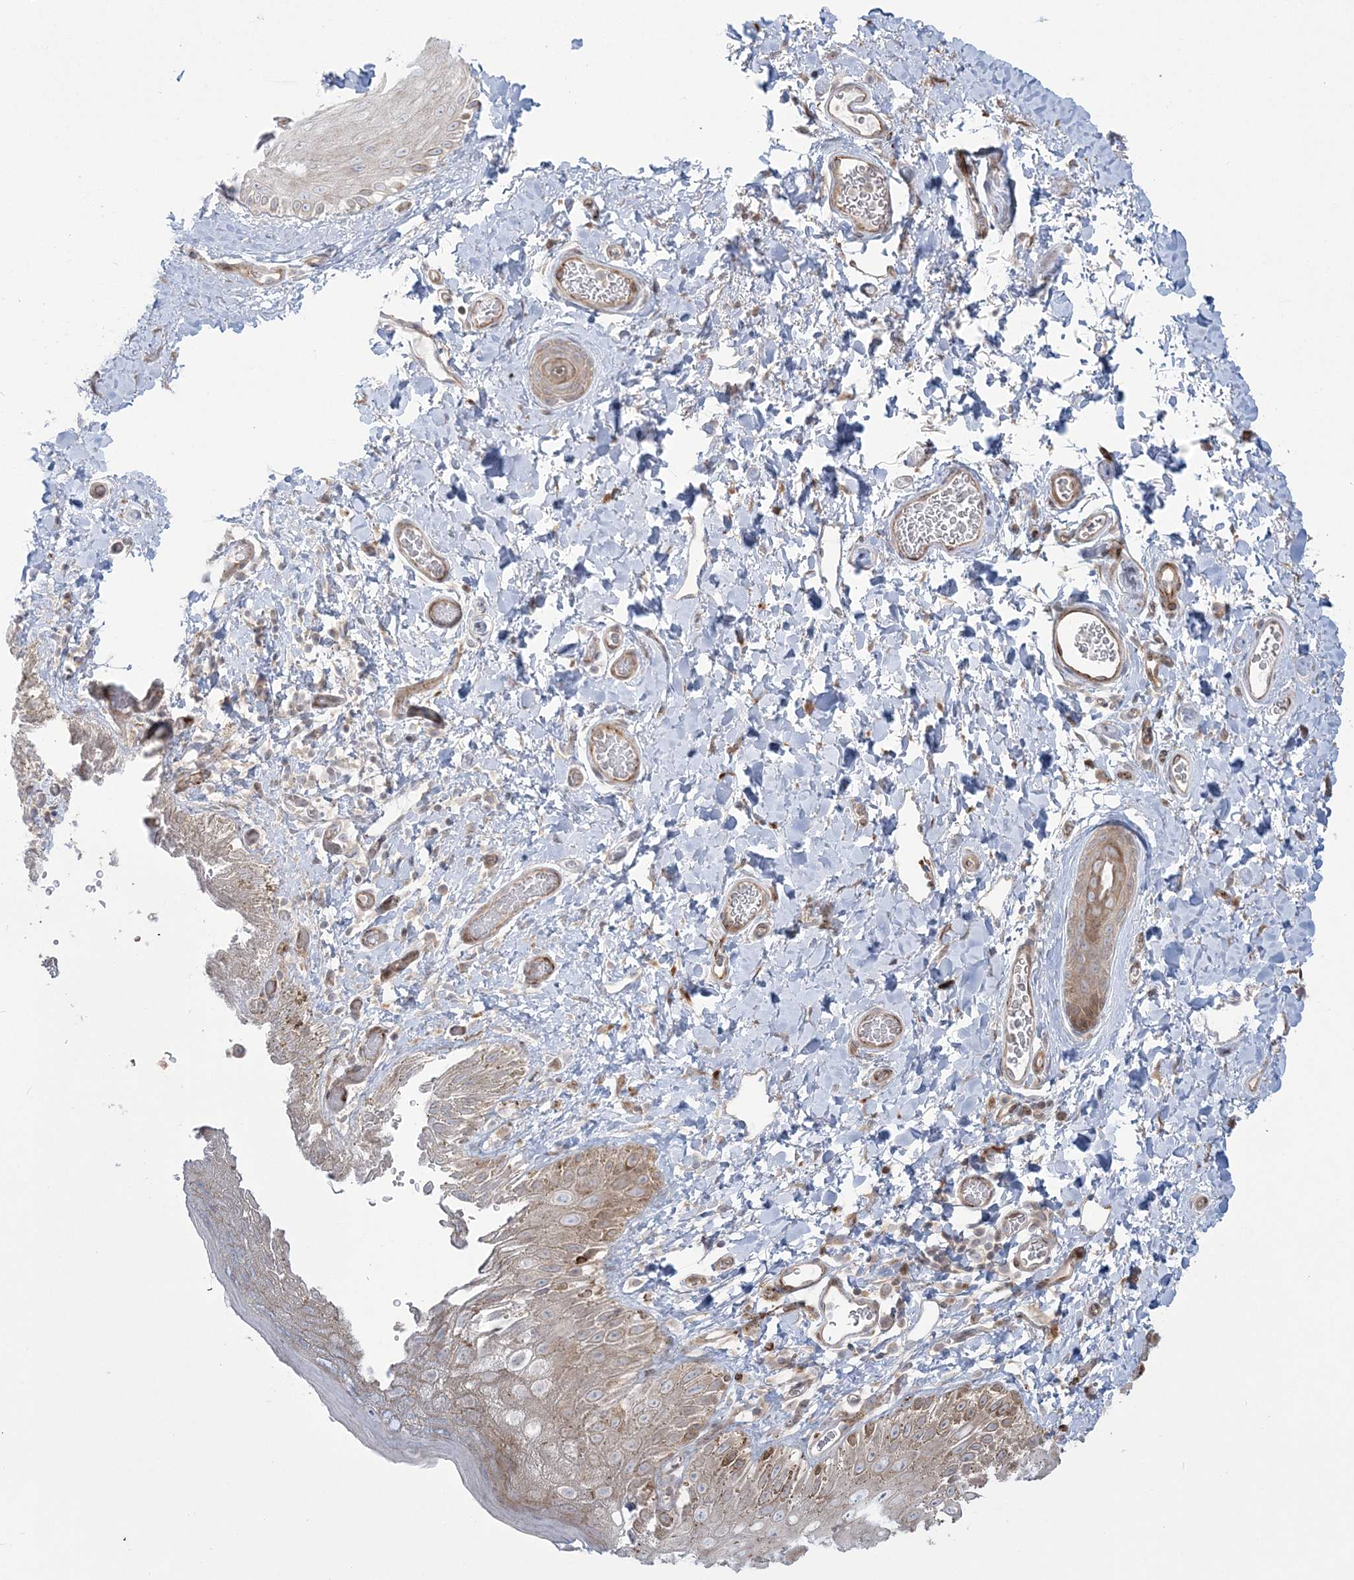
{"staining": {"intensity": "moderate", "quantity": ">75%", "location": "cytoplasmic/membranous"}, "tissue": "skin", "cell_type": "Epidermal cells", "image_type": "normal", "snomed": [{"axis": "morphology", "description": "Normal tissue, NOS"}, {"axis": "topography", "description": "Anal"}], "caption": "Immunohistochemistry of benign skin shows medium levels of moderate cytoplasmic/membranous expression in approximately >75% of epidermal cells.", "gene": "NUDT9", "patient": {"sex": "male", "age": 44}}